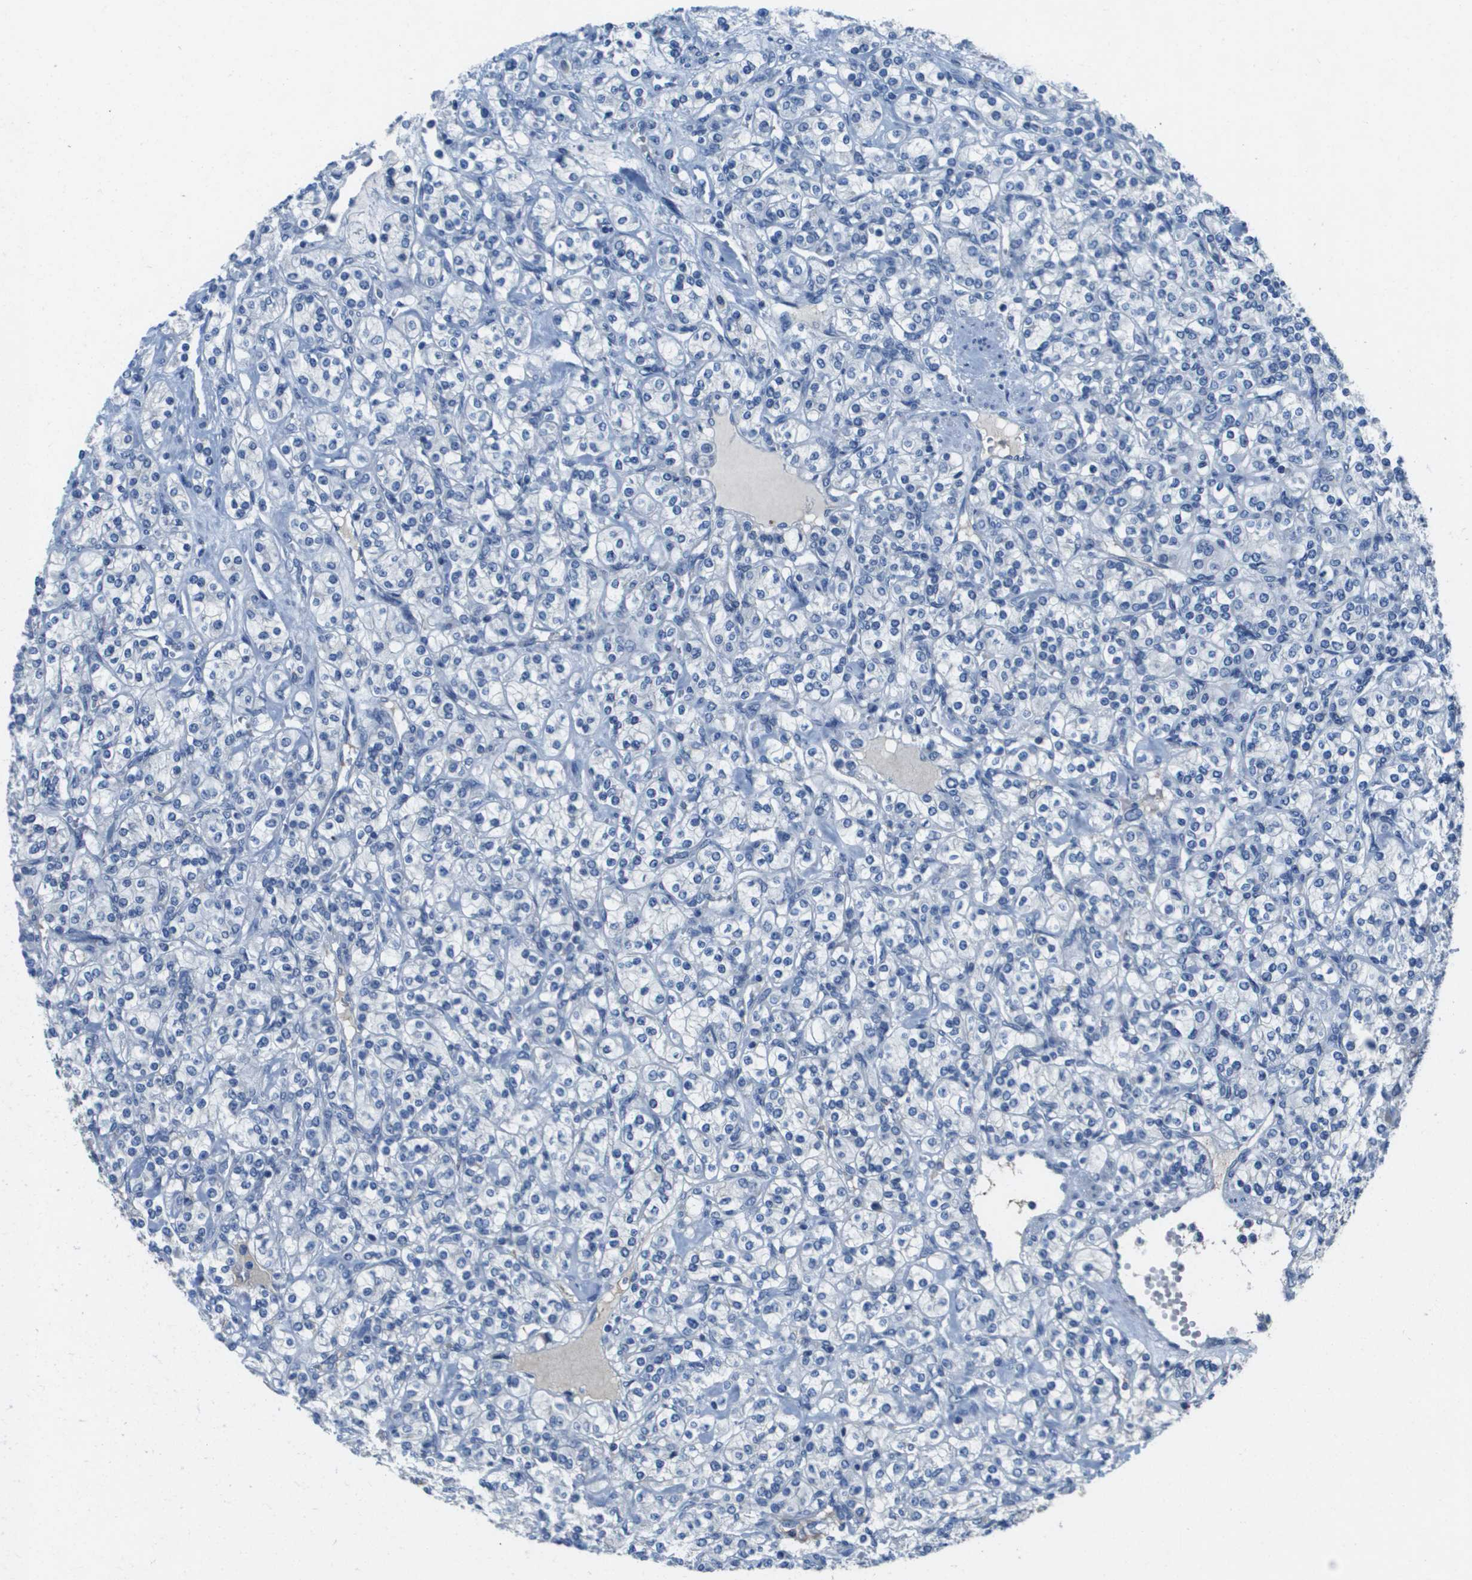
{"staining": {"intensity": "negative", "quantity": "none", "location": "none"}, "tissue": "renal cancer", "cell_type": "Tumor cells", "image_type": "cancer", "snomed": [{"axis": "morphology", "description": "Adenocarcinoma, NOS"}, {"axis": "topography", "description": "Kidney"}], "caption": "High power microscopy image of an immunohistochemistry (IHC) micrograph of renal cancer, revealing no significant positivity in tumor cells.", "gene": "NCS1", "patient": {"sex": "male", "age": 77}}